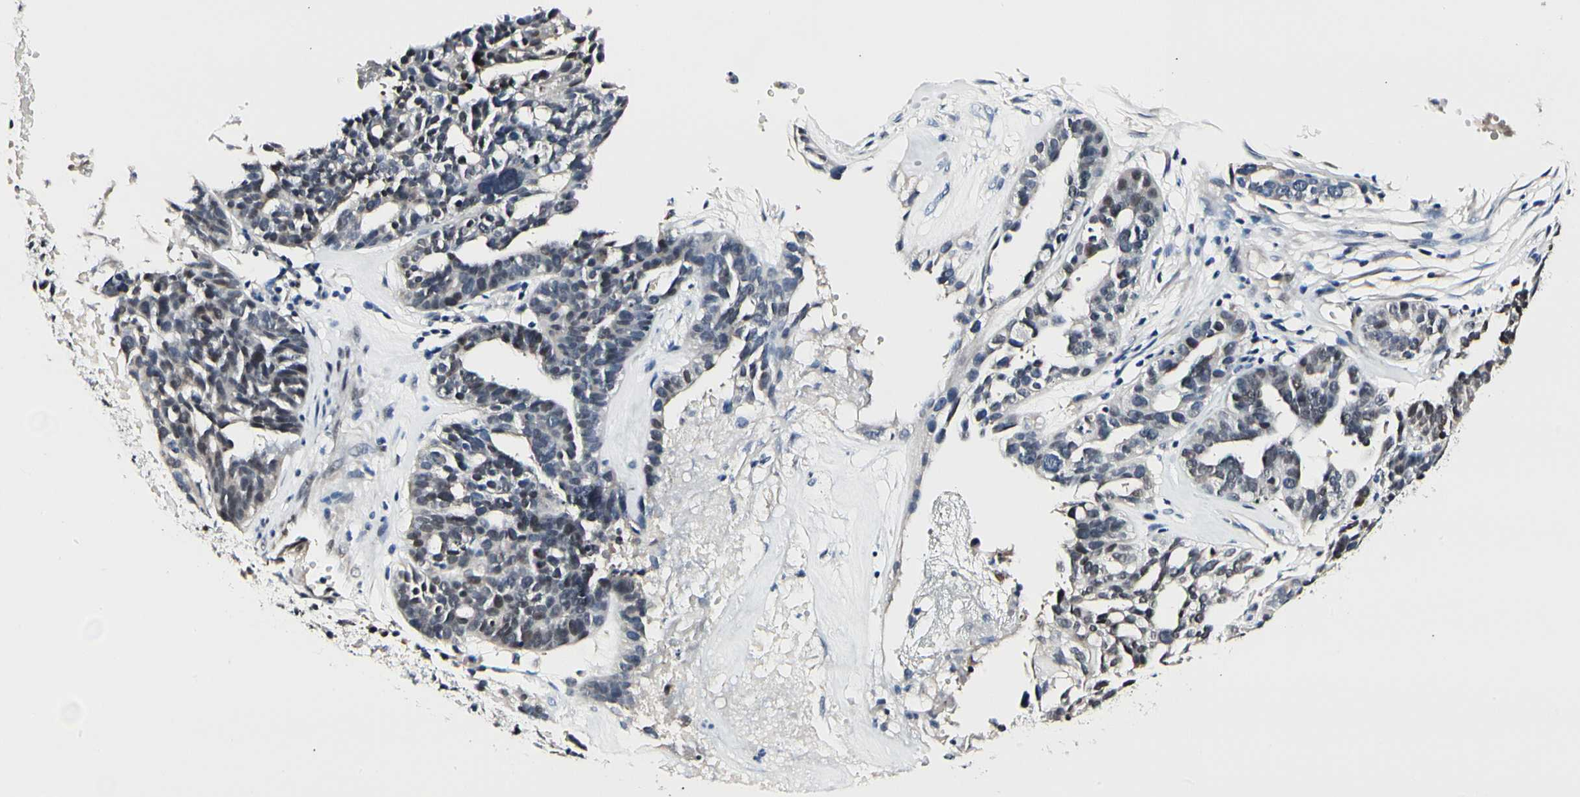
{"staining": {"intensity": "weak", "quantity": "<25%", "location": "cytoplasmic/membranous,nuclear"}, "tissue": "ovarian cancer", "cell_type": "Tumor cells", "image_type": "cancer", "snomed": [{"axis": "morphology", "description": "Cystadenocarcinoma, serous, NOS"}, {"axis": "topography", "description": "Ovary"}], "caption": "Human ovarian cancer stained for a protein using immunohistochemistry (IHC) reveals no expression in tumor cells.", "gene": "NFIA", "patient": {"sex": "female", "age": 59}}